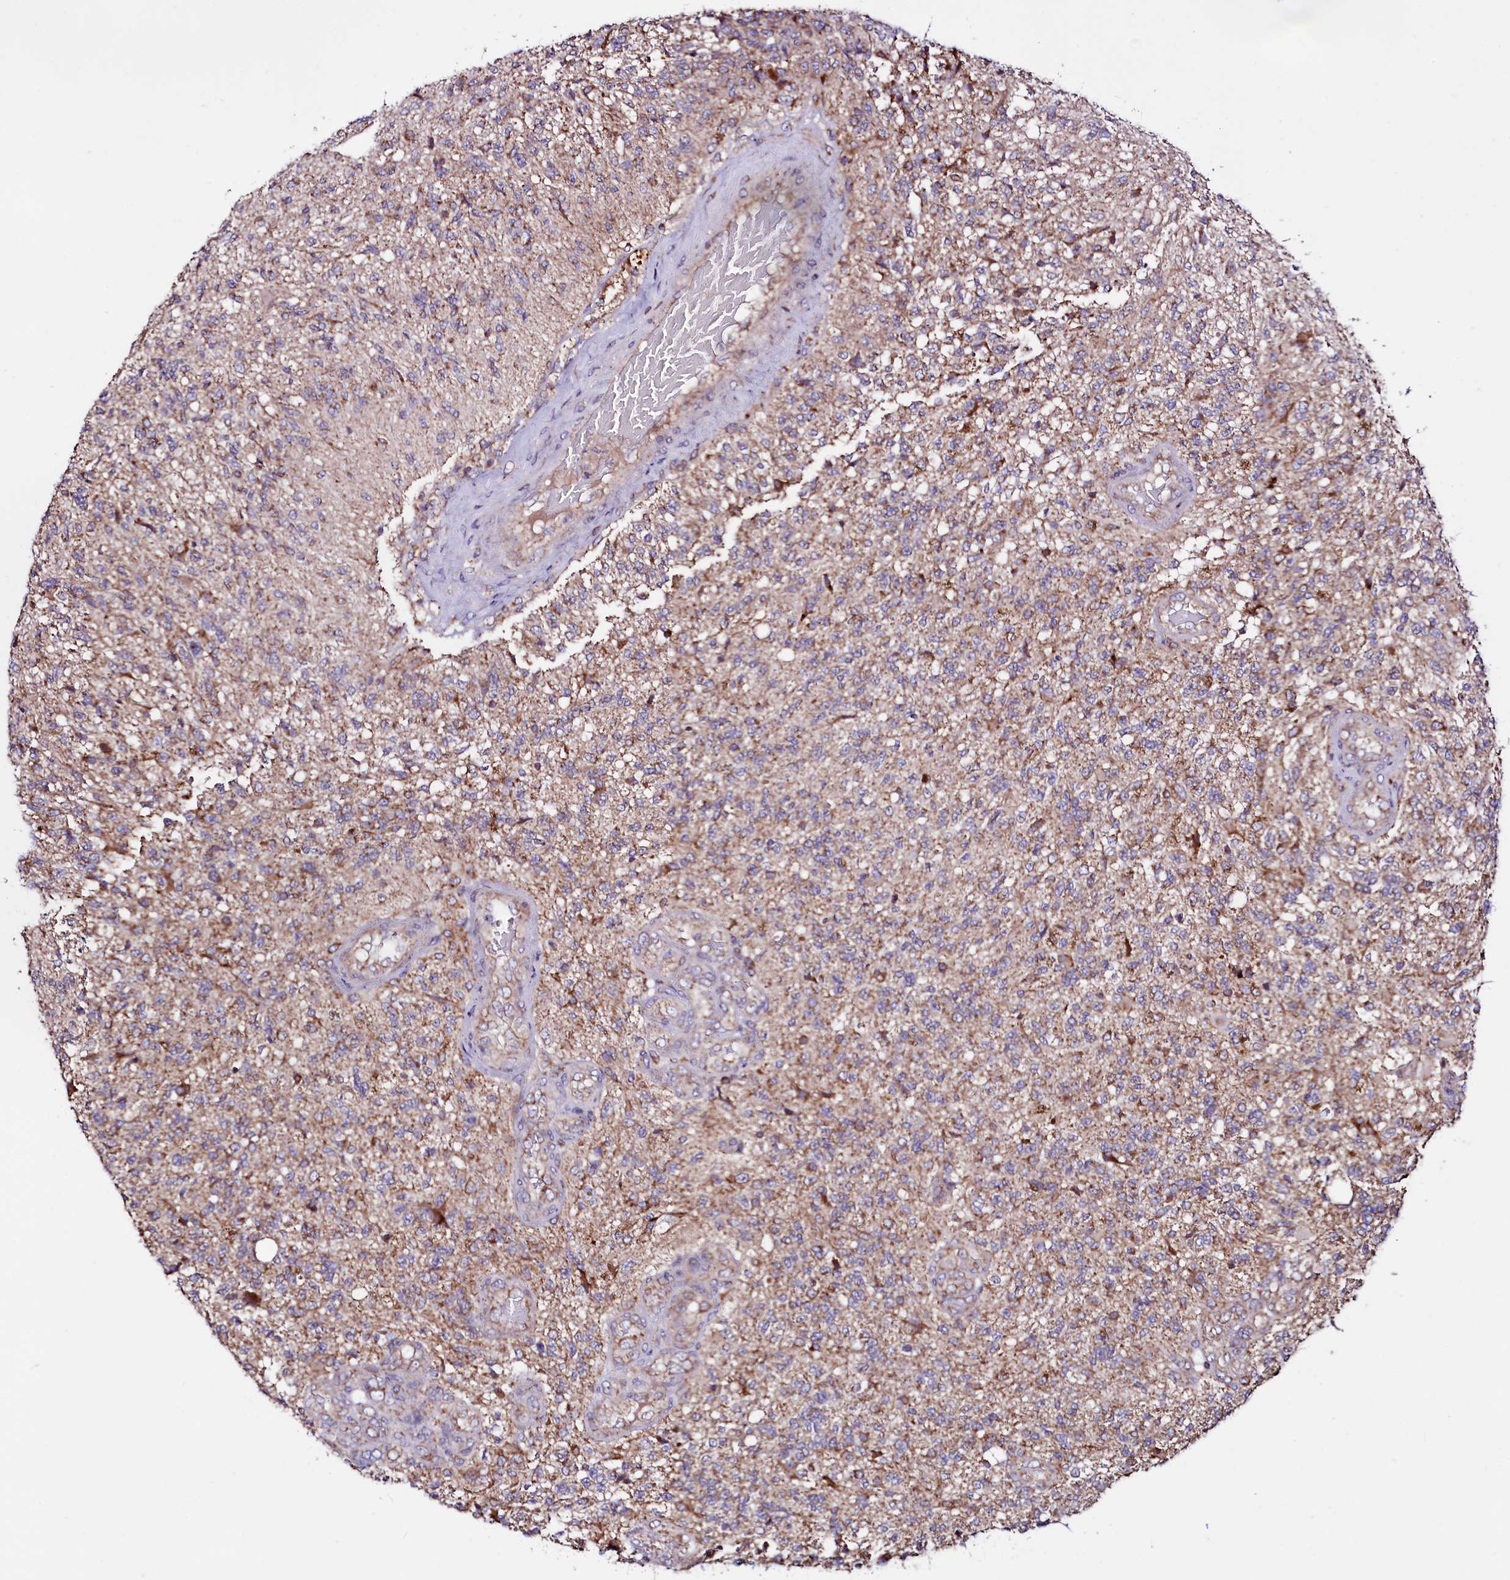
{"staining": {"intensity": "weak", "quantity": "25%-75%", "location": "cytoplasmic/membranous"}, "tissue": "glioma", "cell_type": "Tumor cells", "image_type": "cancer", "snomed": [{"axis": "morphology", "description": "Glioma, malignant, High grade"}, {"axis": "topography", "description": "Brain"}], "caption": "Weak cytoplasmic/membranous staining for a protein is seen in approximately 25%-75% of tumor cells of malignant glioma (high-grade) using immunohistochemistry (IHC).", "gene": "STARD5", "patient": {"sex": "male", "age": 56}}